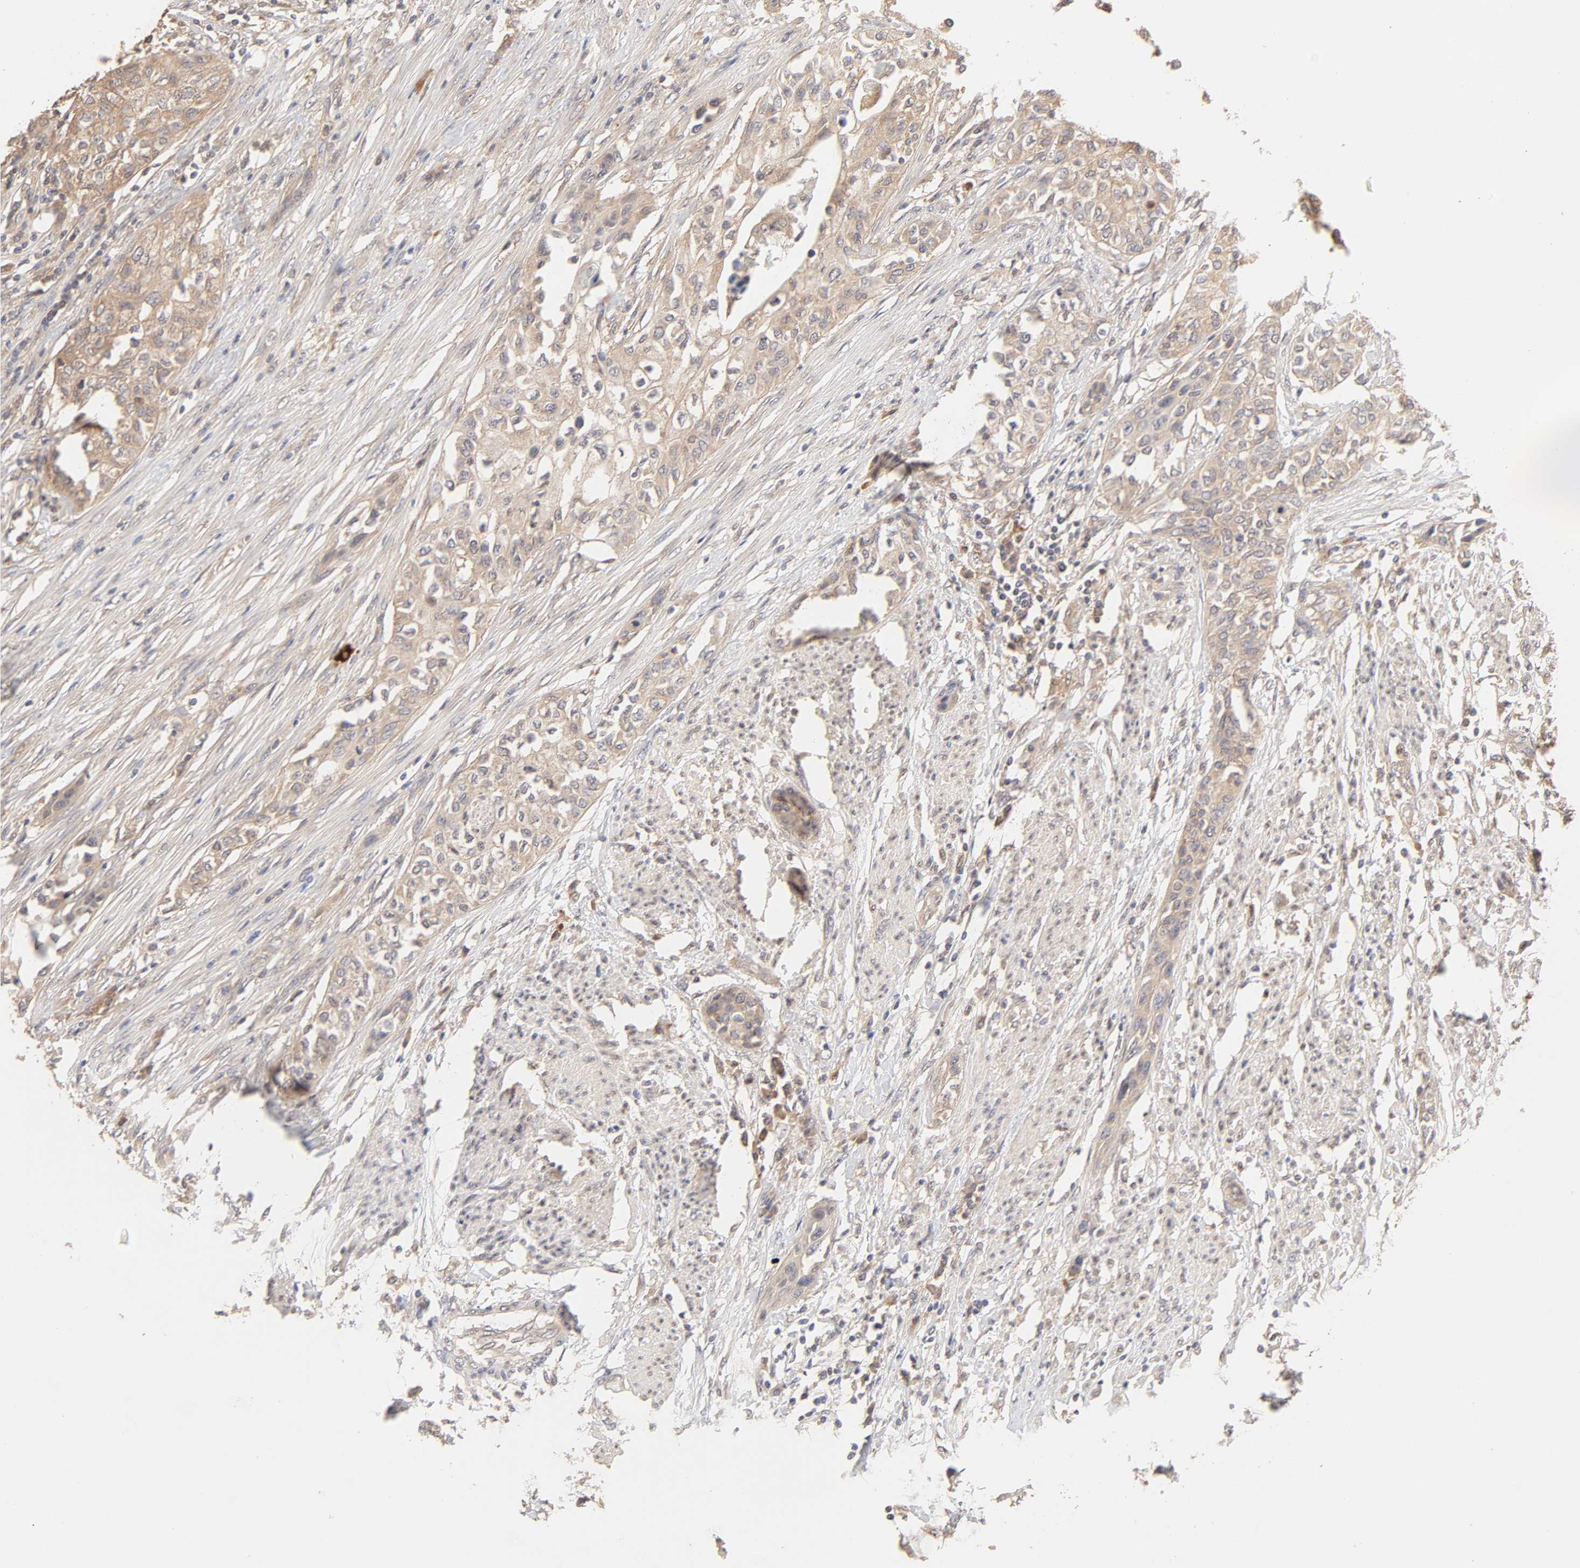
{"staining": {"intensity": "moderate", "quantity": ">75%", "location": "cytoplasmic/membranous"}, "tissue": "urothelial cancer", "cell_type": "Tumor cells", "image_type": "cancer", "snomed": [{"axis": "morphology", "description": "Urothelial carcinoma, High grade"}, {"axis": "topography", "description": "Urinary bladder"}], "caption": "Moderate cytoplasmic/membranous expression for a protein is present in about >75% of tumor cells of urothelial cancer using IHC.", "gene": "AP1G2", "patient": {"sex": "male", "age": 74}}